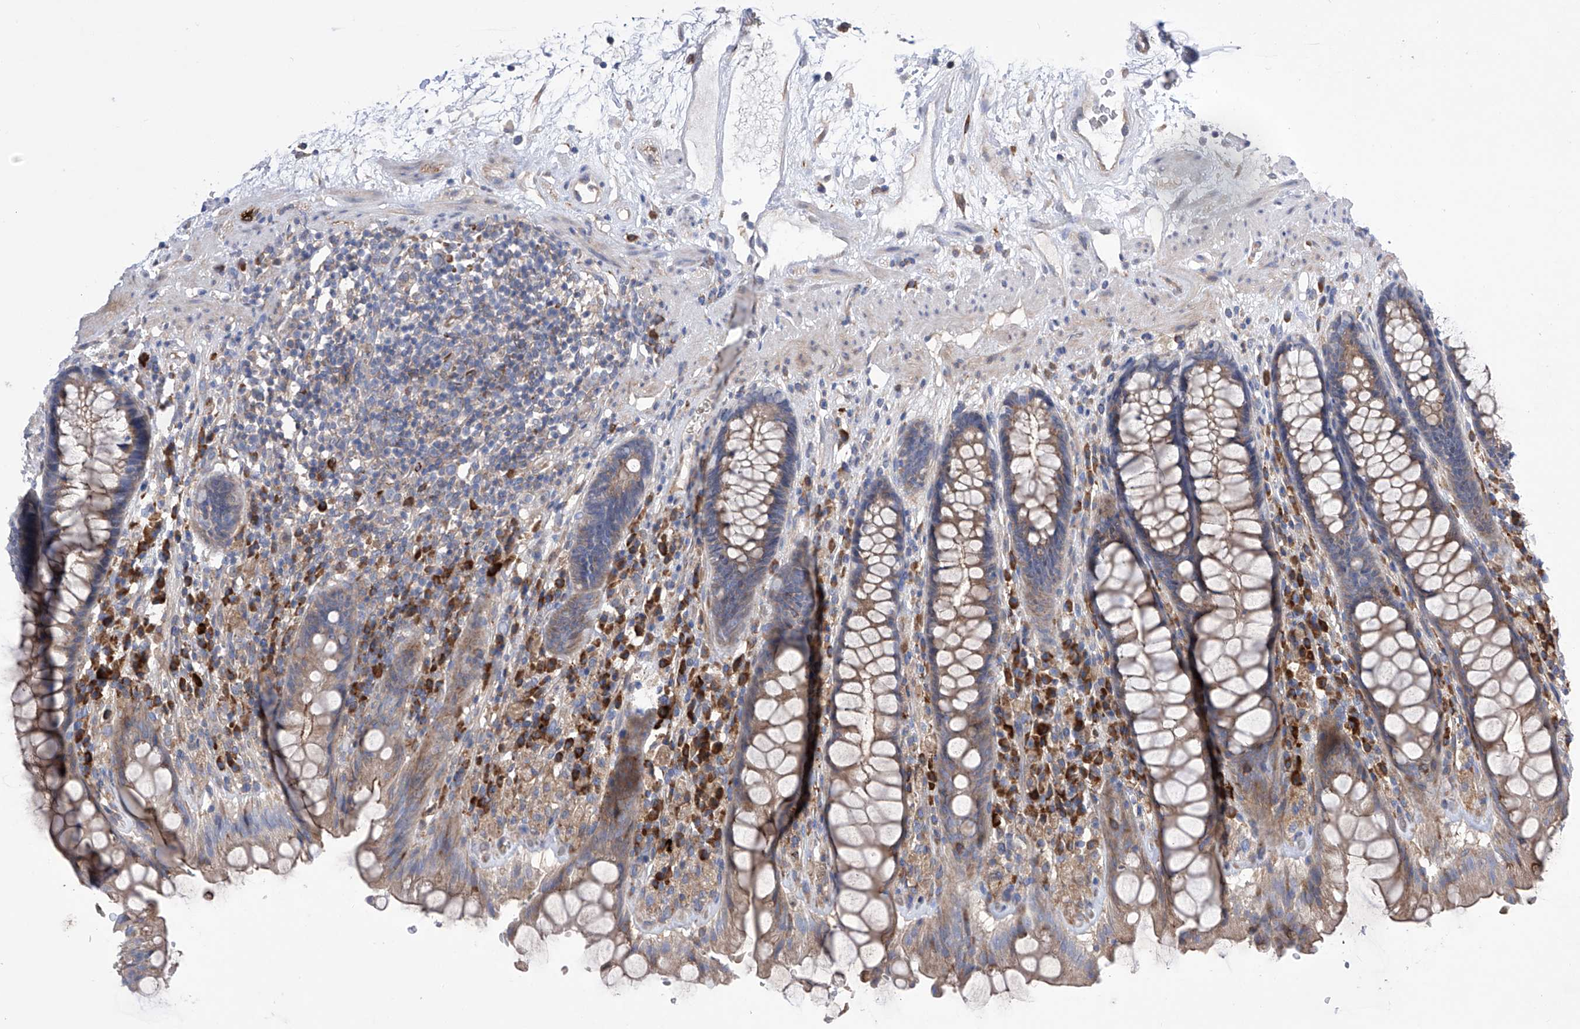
{"staining": {"intensity": "moderate", "quantity": "25%-75%", "location": "cytoplasmic/membranous"}, "tissue": "rectum", "cell_type": "Glandular cells", "image_type": "normal", "snomed": [{"axis": "morphology", "description": "Normal tissue, NOS"}, {"axis": "topography", "description": "Rectum"}], "caption": "Glandular cells demonstrate moderate cytoplasmic/membranous expression in about 25%-75% of cells in unremarkable rectum. The staining is performed using DAB (3,3'-diaminobenzidine) brown chromogen to label protein expression. The nuclei are counter-stained blue using hematoxylin.", "gene": "NFATC4", "patient": {"sex": "male", "age": 64}}